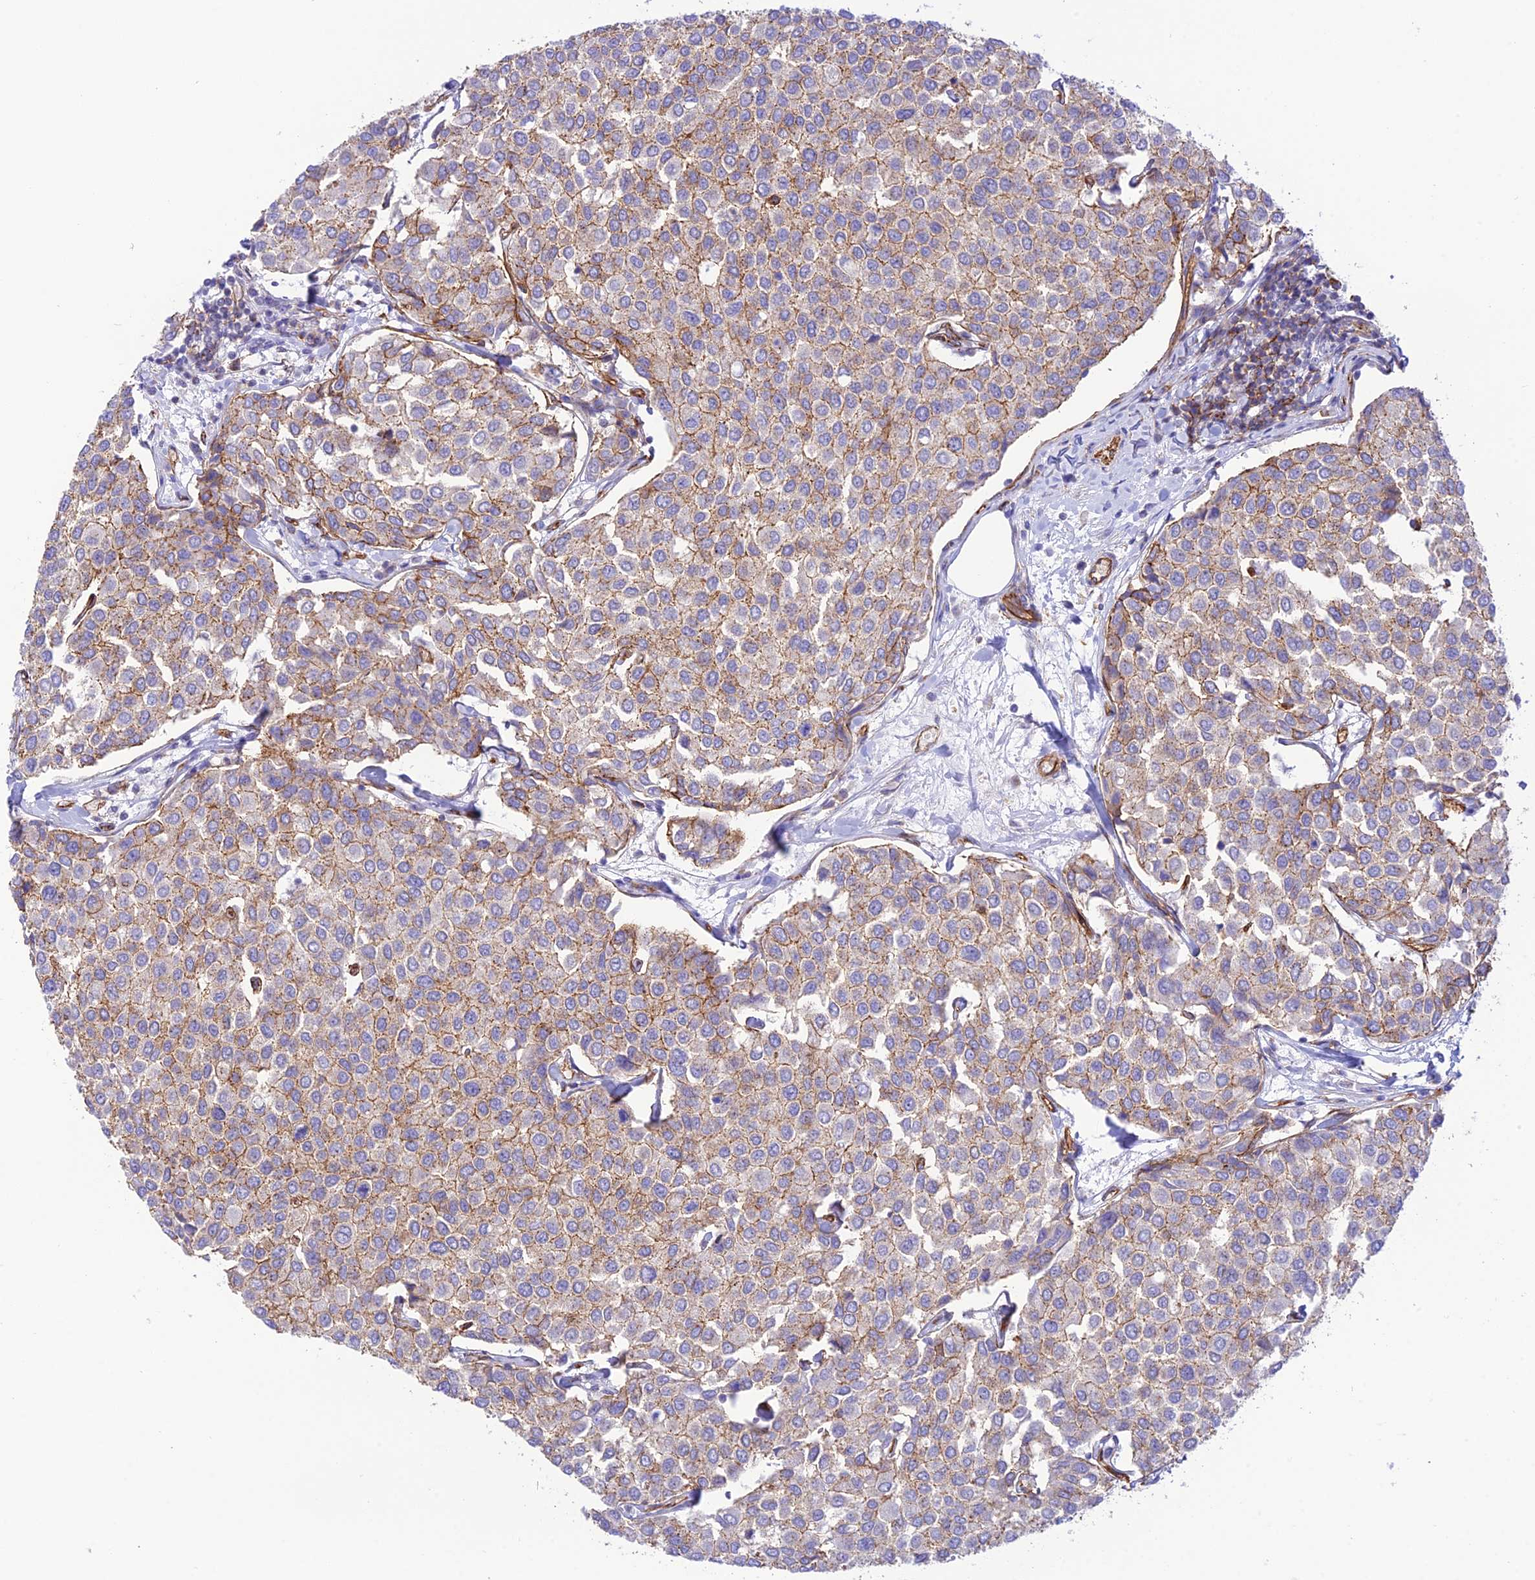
{"staining": {"intensity": "moderate", "quantity": "25%-75%", "location": "cytoplasmic/membranous"}, "tissue": "breast cancer", "cell_type": "Tumor cells", "image_type": "cancer", "snomed": [{"axis": "morphology", "description": "Duct carcinoma"}, {"axis": "topography", "description": "Breast"}], "caption": "Breast cancer (infiltrating ductal carcinoma) stained with a protein marker reveals moderate staining in tumor cells.", "gene": "YPEL5", "patient": {"sex": "female", "age": 55}}